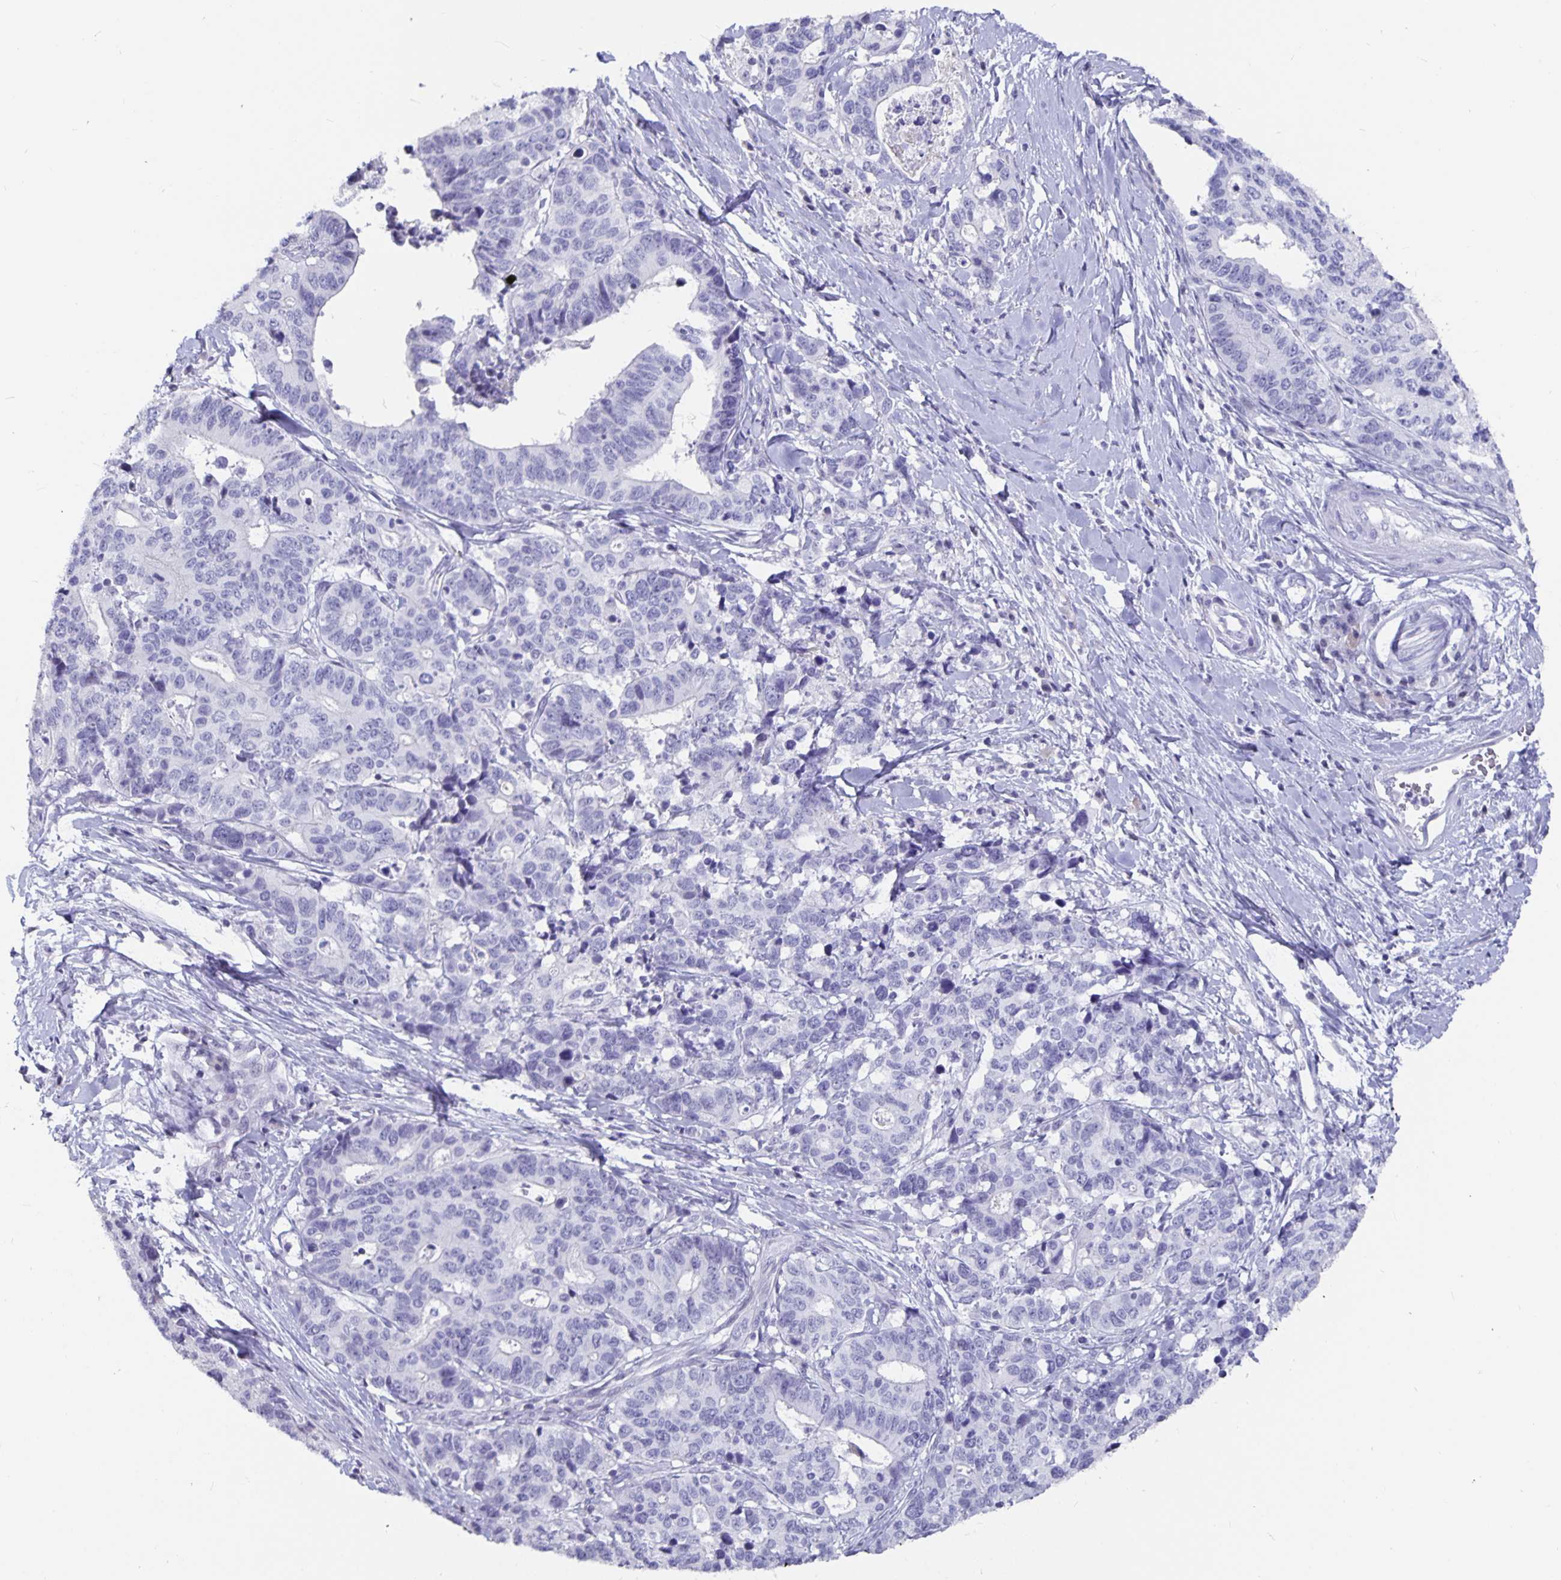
{"staining": {"intensity": "negative", "quantity": "none", "location": "none"}, "tissue": "stomach cancer", "cell_type": "Tumor cells", "image_type": "cancer", "snomed": [{"axis": "morphology", "description": "Adenocarcinoma, NOS"}, {"axis": "topography", "description": "Stomach, upper"}], "caption": "A photomicrograph of stomach cancer stained for a protein reveals no brown staining in tumor cells. (DAB immunohistochemistry (IHC) visualized using brightfield microscopy, high magnification).", "gene": "OLIG2", "patient": {"sex": "female", "age": 67}}